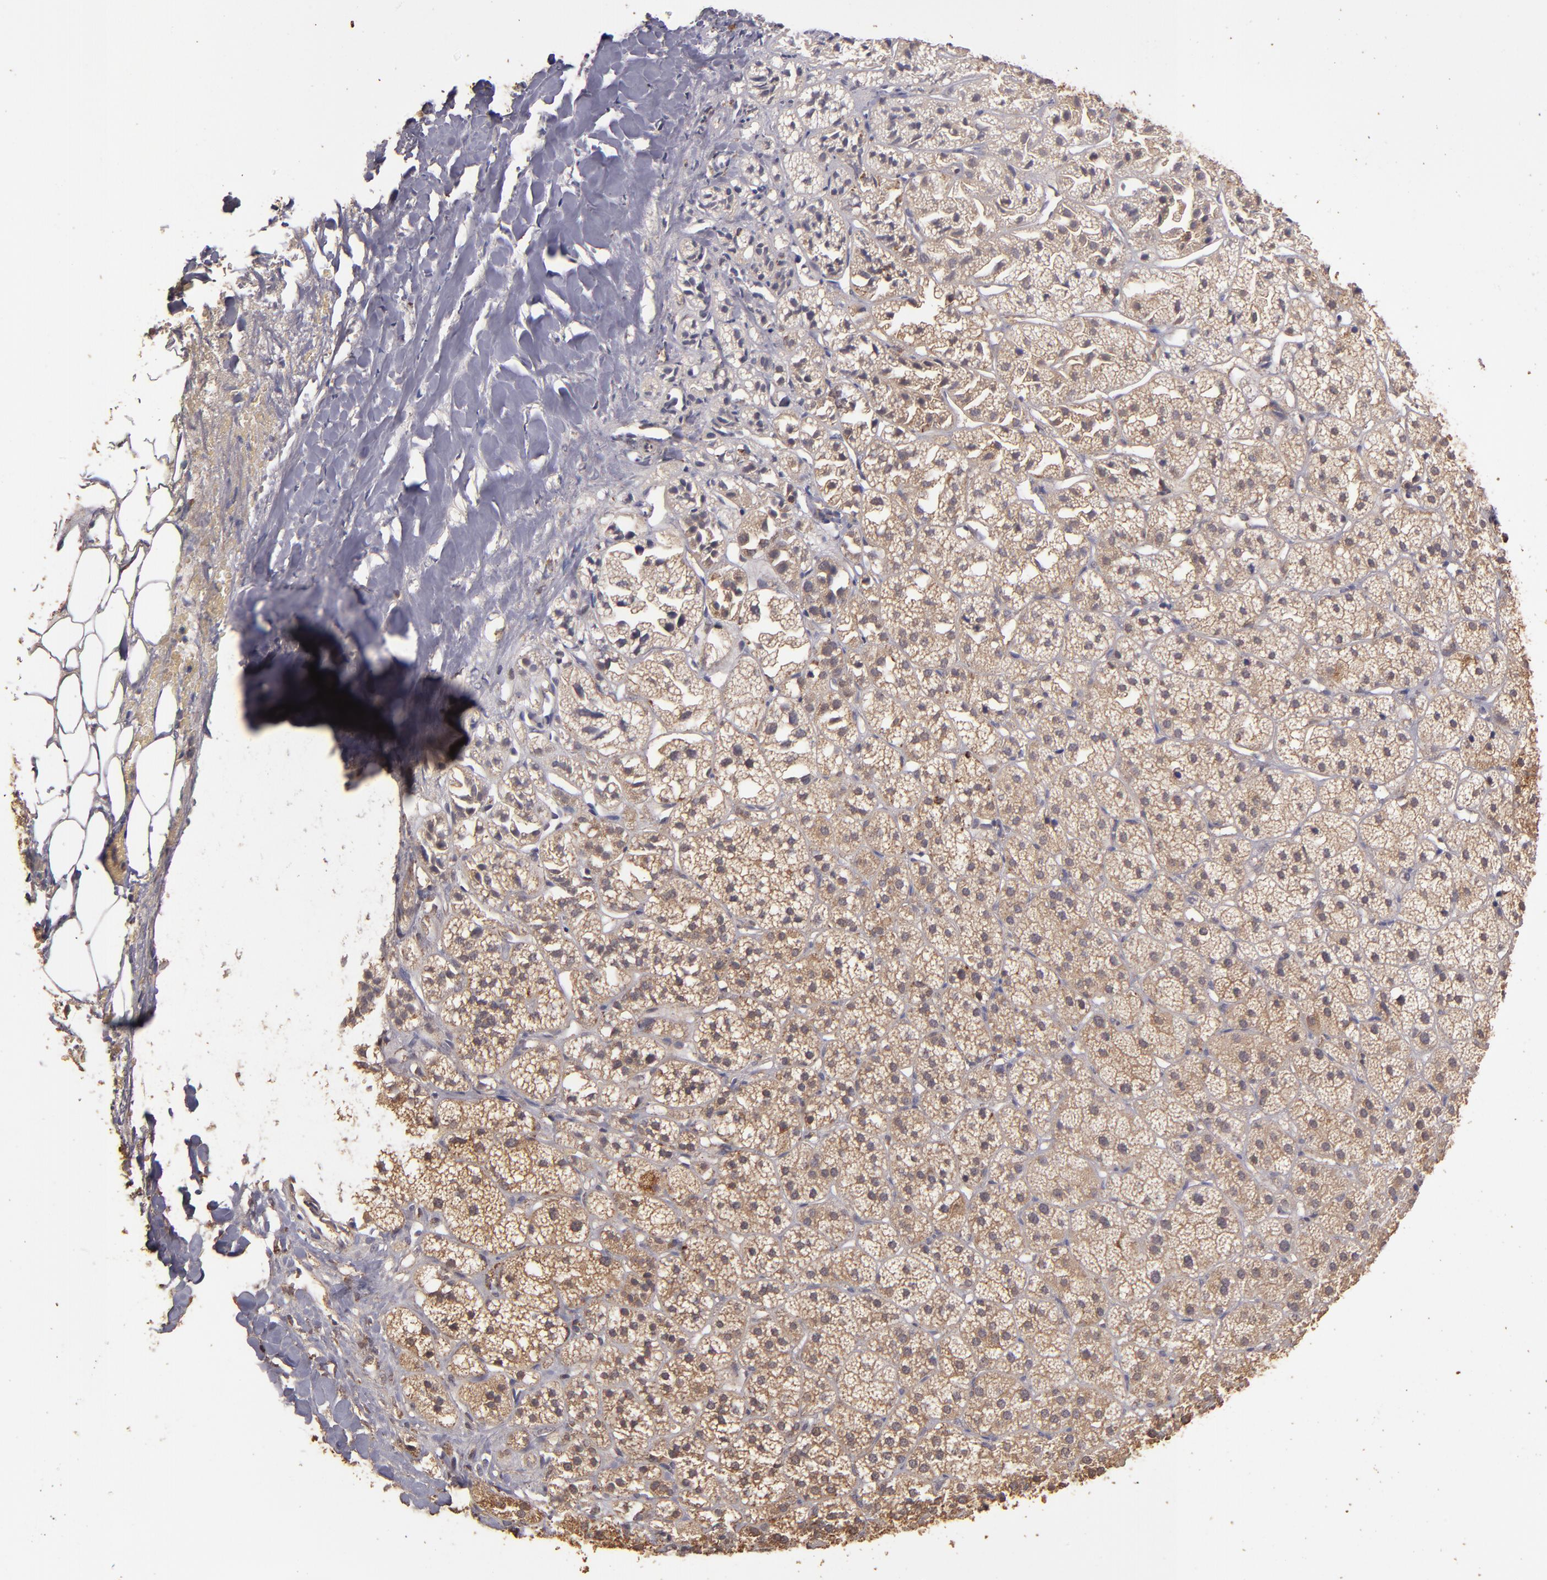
{"staining": {"intensity": "moderate", "quantity": ">75%", "location": "cytoplasmic/membranous"}, "tissue": "adrenal gland", "cell_type": "Glandular cells", "image_type": "normal", "snomed": [{"axis": "morphology", "description": "Normal tissue, NOS"}, {"axis": "topography", "description": "Adrenal gland"}], "caption": "A medium amount of moderate cytoplasmic/membranous expression is identified in about >75% of glandular cells in benign adrenal gland. The protein is shown in brown color, while the nuclei are stained blue.", "gene": "SRRD", "patient": {"sex": "female", "age": 71}}